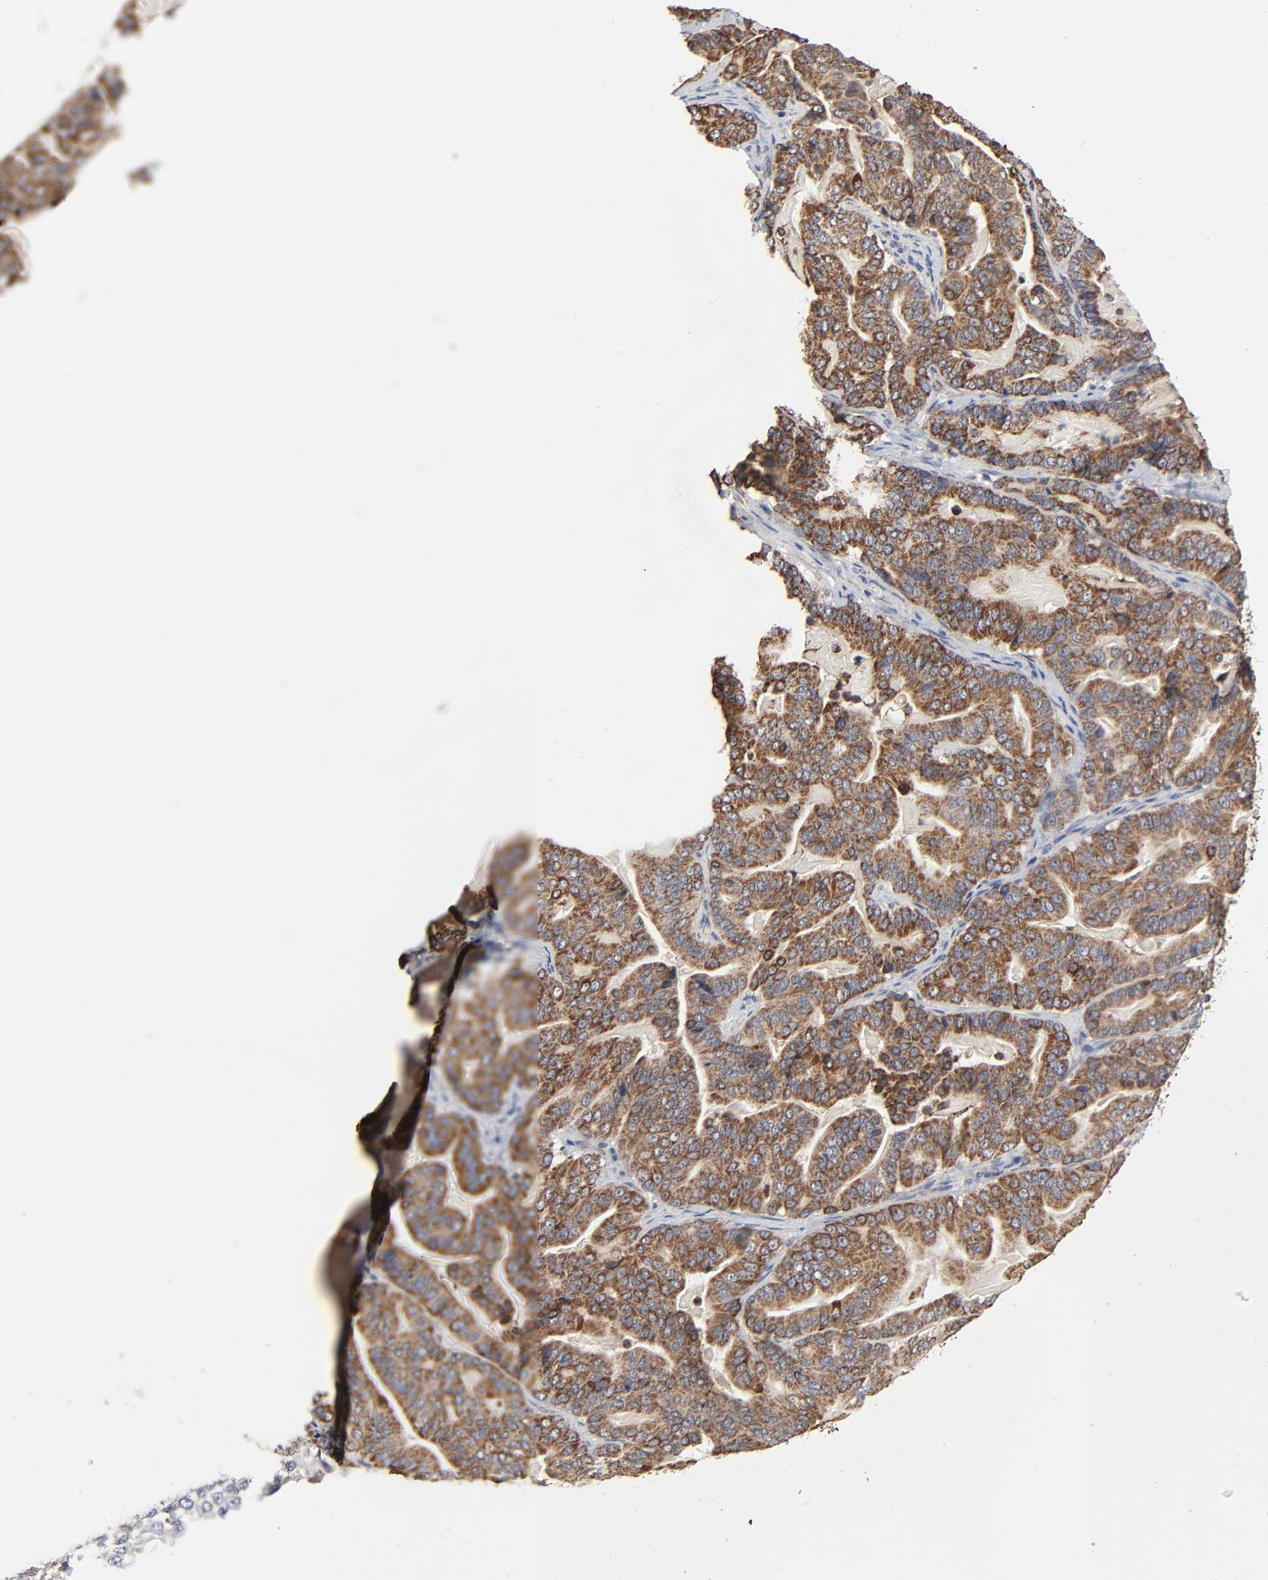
{"staining": {"intensity": "moderate", "quantity": ">75%", "location": "cytoplasmic/membranous"}, "tissue": "pancreatic cancer", "cell_type": "Tumor cells", "image_type": "cancer", "snomed": [{"axis": "morphology", "description": "Adenocarcinoma, NOS"}, {"axis": "topography", "description": "Pancreas"}], "caption": "Protein staining demonstrates moderate cytoplasmic/membranous expression in about >75% of tumor cells in pancreatic adenocarcinoma. (Stains: DAB in brown, nuclei in blue, Microscopy: brightfield microscopy at high magnification).", "gene": "COX6B1", "patient": {"sex": "male", "age": 63}}